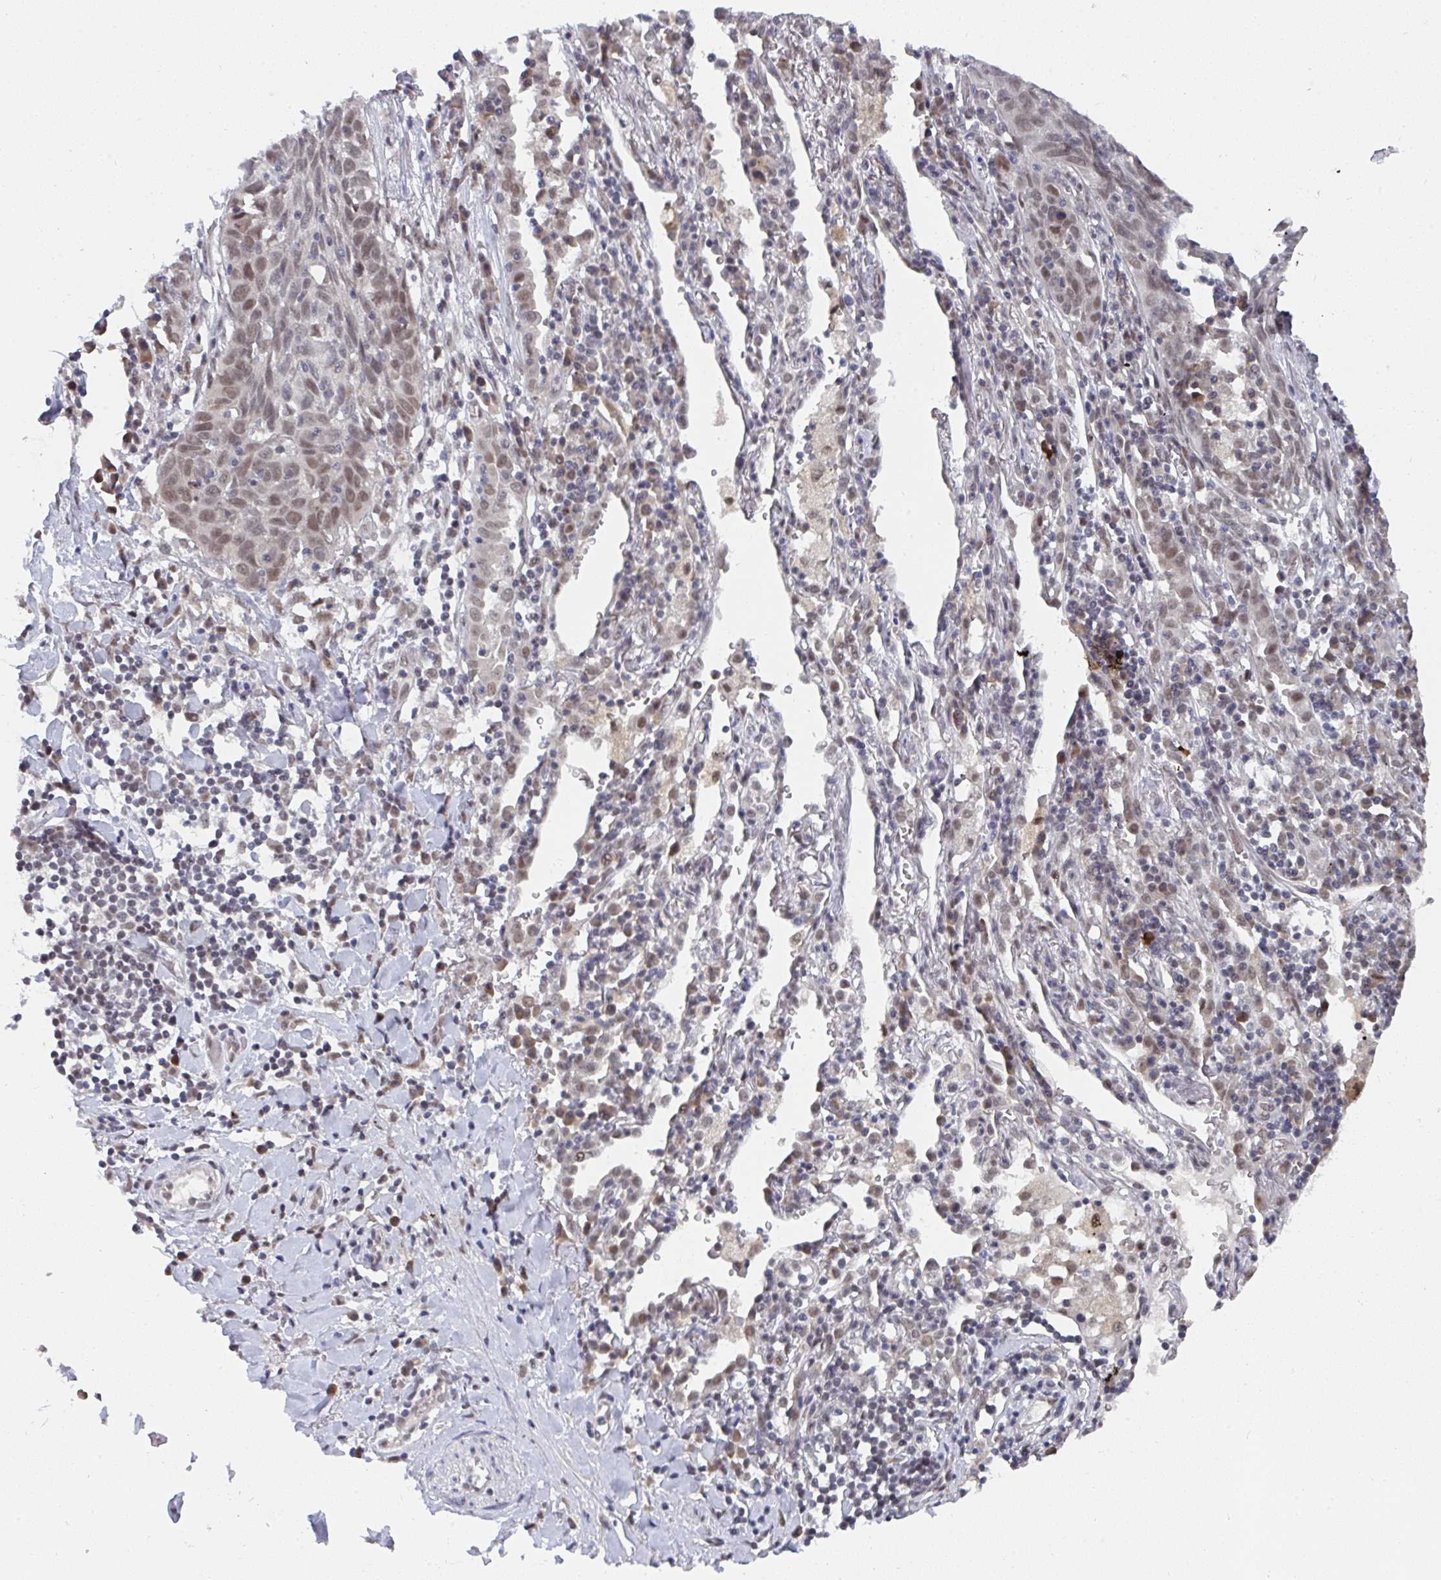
{"staining": {"intensity": "weak", "quantity": ">75%", "location": "nuclear"}, "tissue": "lung cancer", "cell_type": "Tumor cells", "image_type": "cancer", "snomed": [{"axis": "morphology", "description": "Squamous cell carcinoma, NOS"}, {"axis": "topography", "description": "Lung"}], "caption": "Lung cancer (squamous cell carcinoma) stained with DAB immunohistochemistry (IHC) shows low levels of weak nuclear expression in about >75% of tumor cells. The protein of interest is stained brown, and the nuclei are stained in blue (DAB (3,3'-diaminobenzidine) IHC with brightfield microscopy, high magnification).", "gene": "JMJD1C", "patient": {"sex": "female", "age": 66}}